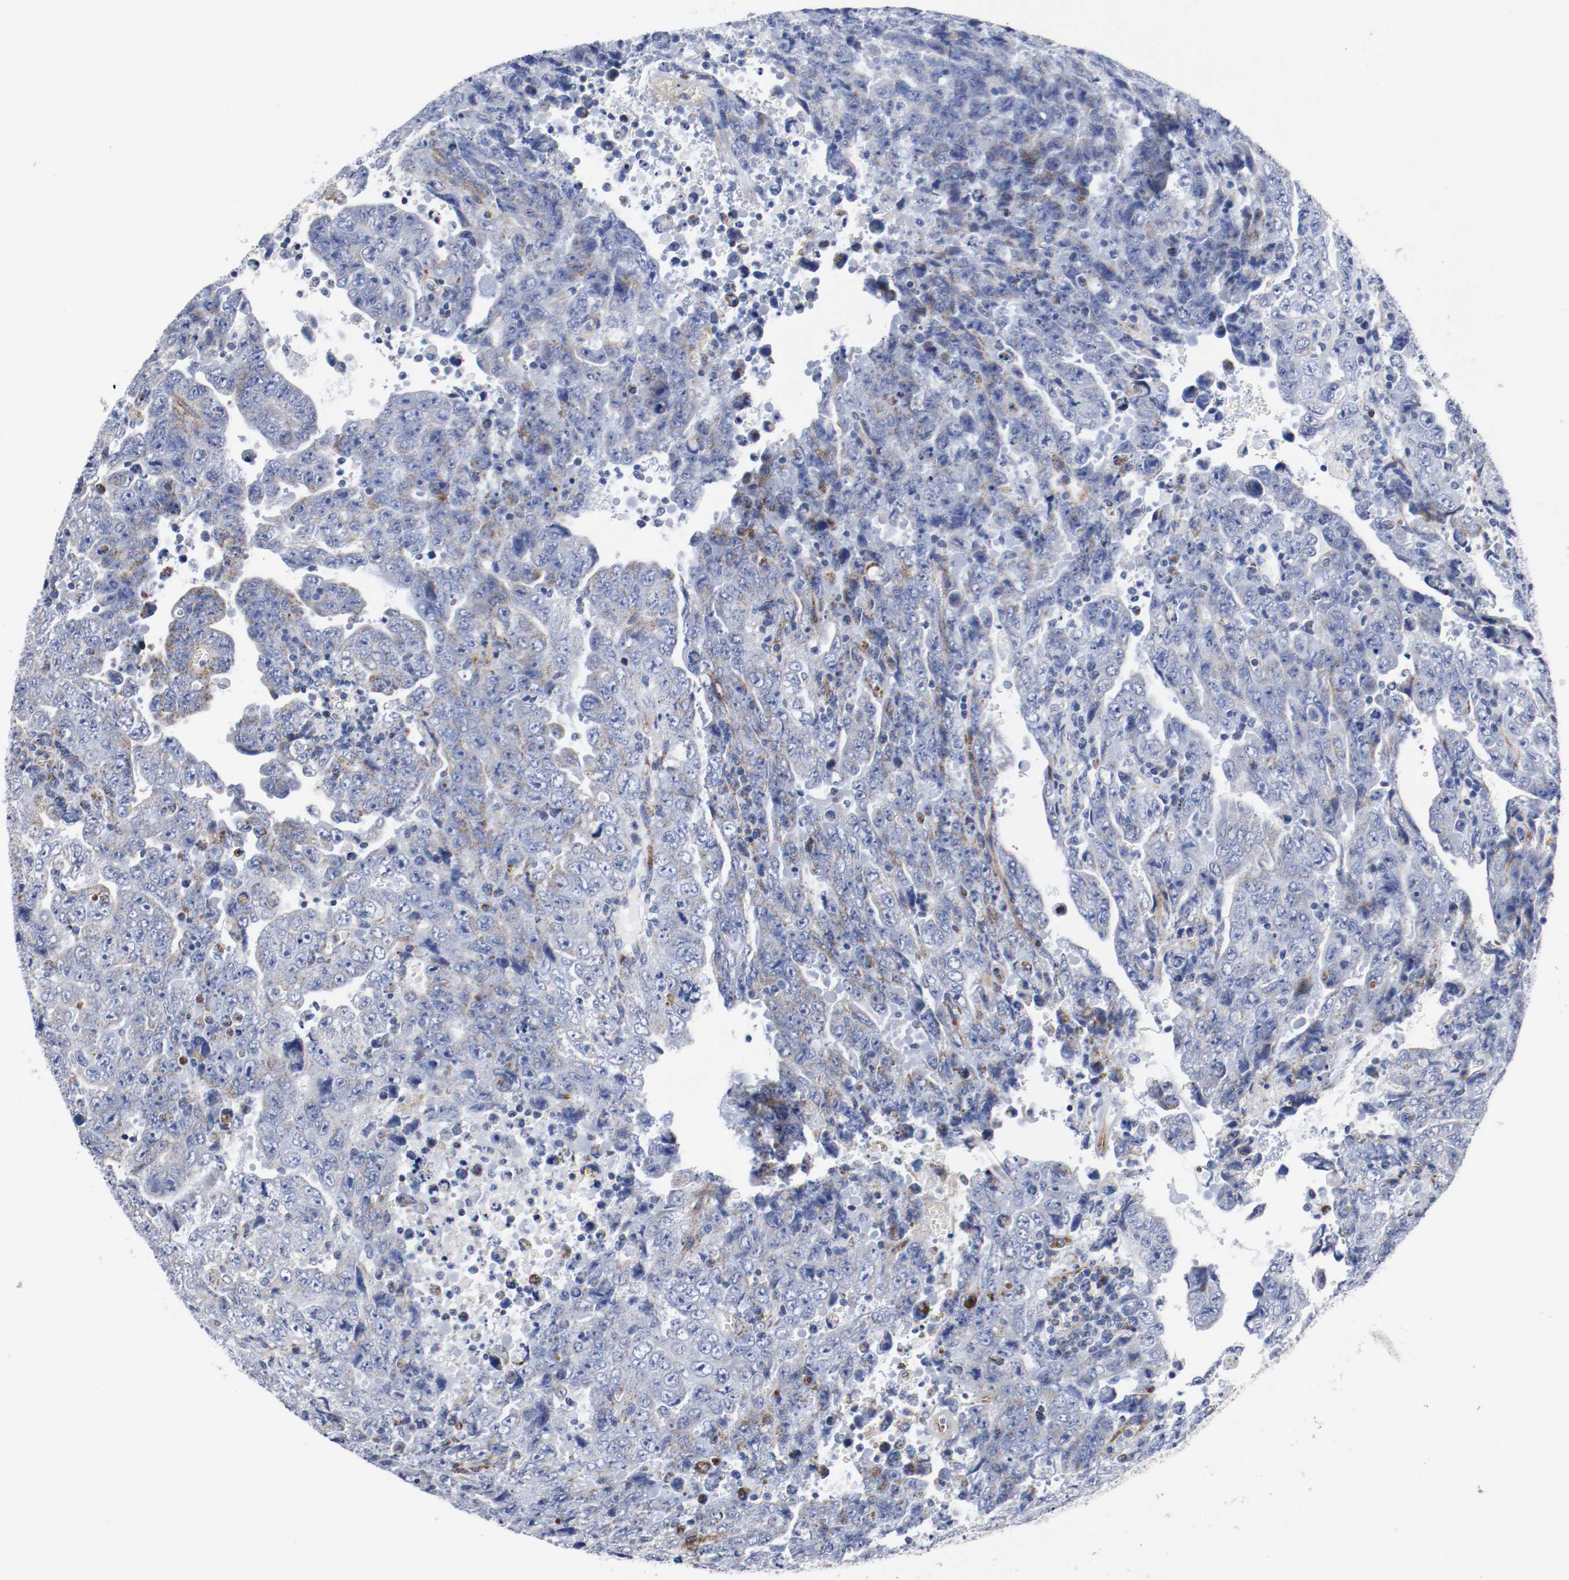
{"staining": {"intensity": "weak", "quantity": "25%-75%", "location": "cytoplasmic/membranous"}, "tissue": "testis cancer", "cell_type": "Tumor cells", "image_type": "cancer", "snomed": [{"axis": "morphology", "description": "Carcinoma, Embryonal, NOS"}, {"axis": "topography", "description": "Testis"}], "caption": "IHC of human testis embryonal carcinoma demonstrates low levels of weak cytoplasmic/membranous staining in approximately 25%-75% of tumor cells.", "gene": "TUBD1", "patient": {"sex": "male", "age": 28}}